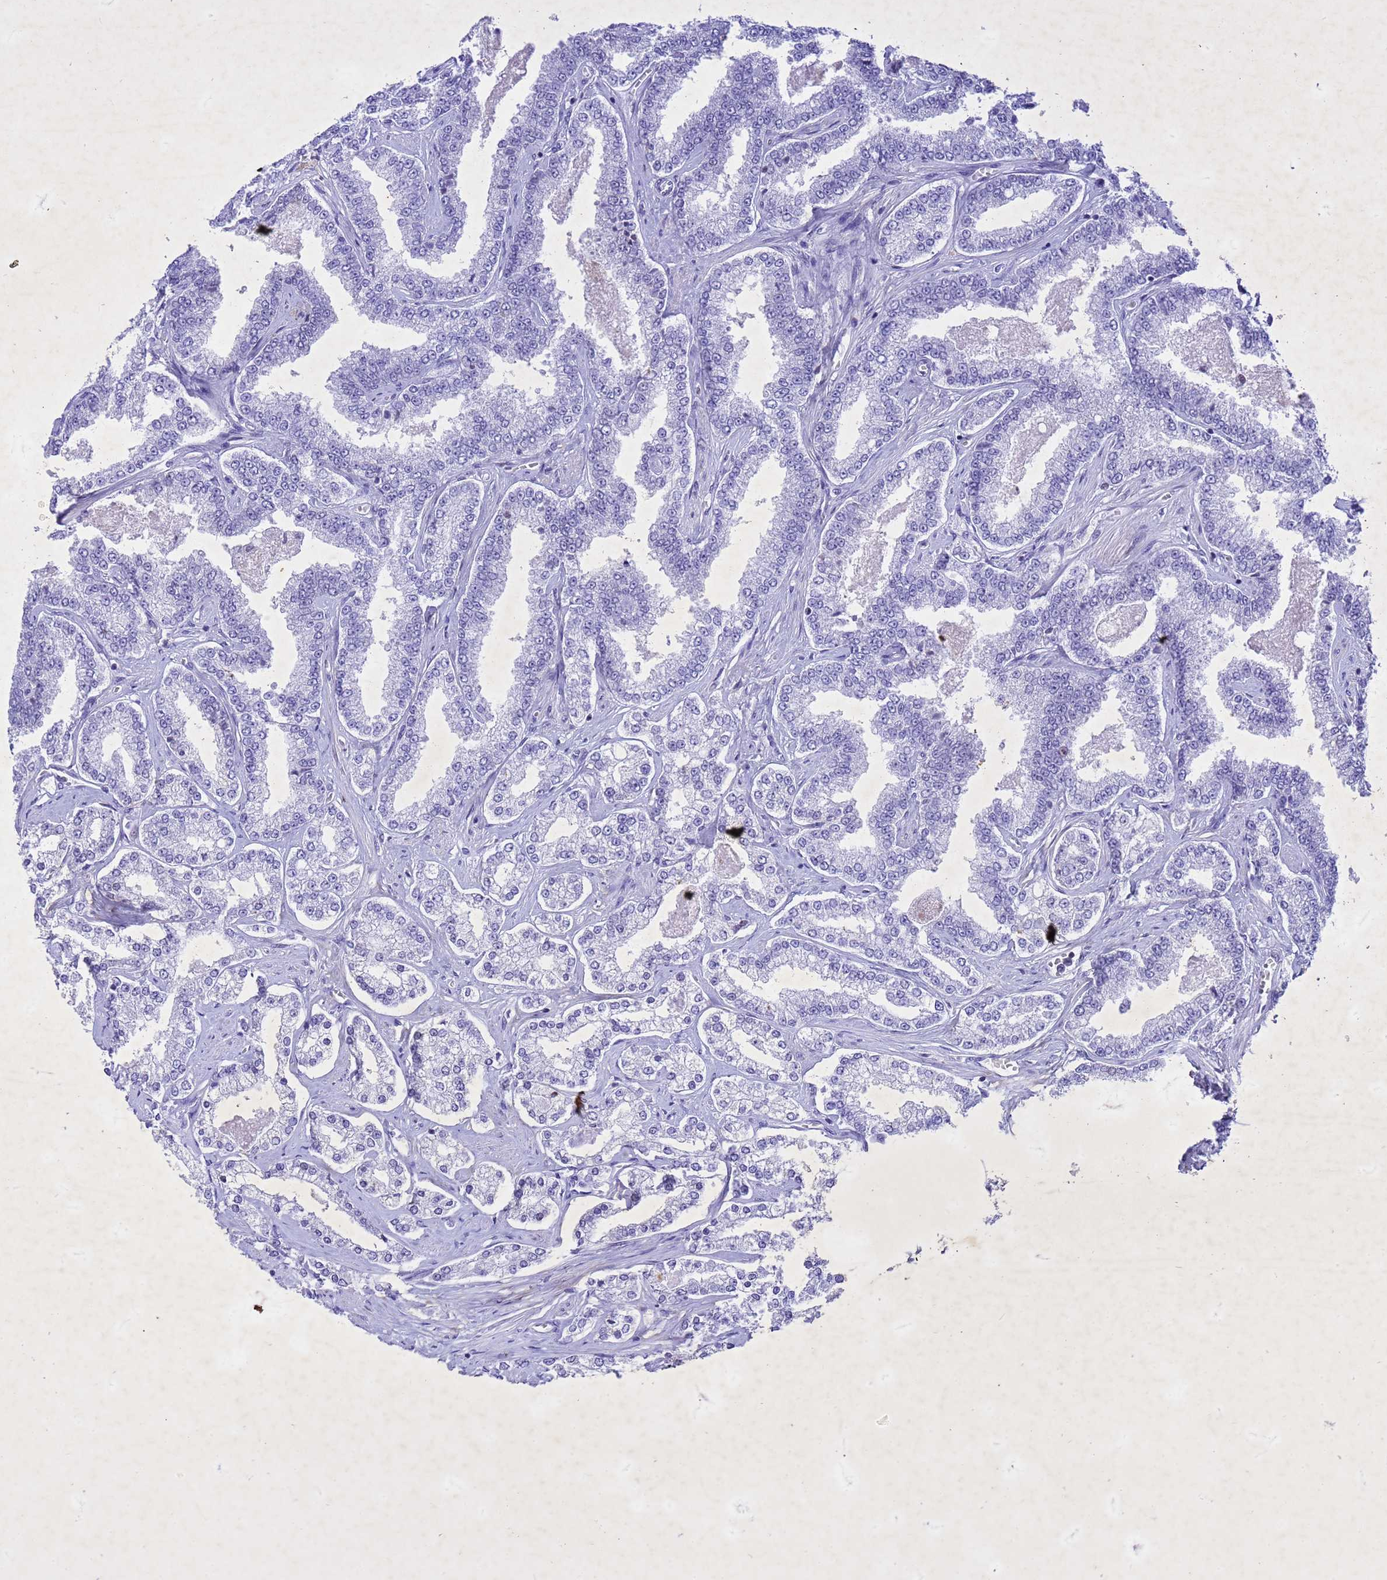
{"staining": {"intensity": "negative", "quantity": "none", "location": "none"}, "tissue": "prostate cancer", "cell_type": "Tumor cells", "image_type": "cancer", "snomed": [{"axis": "morphology", "description": "Normal tissue, NOS"}, {"axis": "morphology", "description": "Adenocarcinoma, High grade"}, {"axis": "topography", "description": "Prostate"}], "caption": "High magnification brightfield microscopy of prostate cancer stained with DAB (3,3'-diaminobenzidine) (brown) and counterstained with hematoxylin (blue): tumor cells show no significant expression.", "gene": "COPS9", "patient": {"sex": "male", "age": 83}}